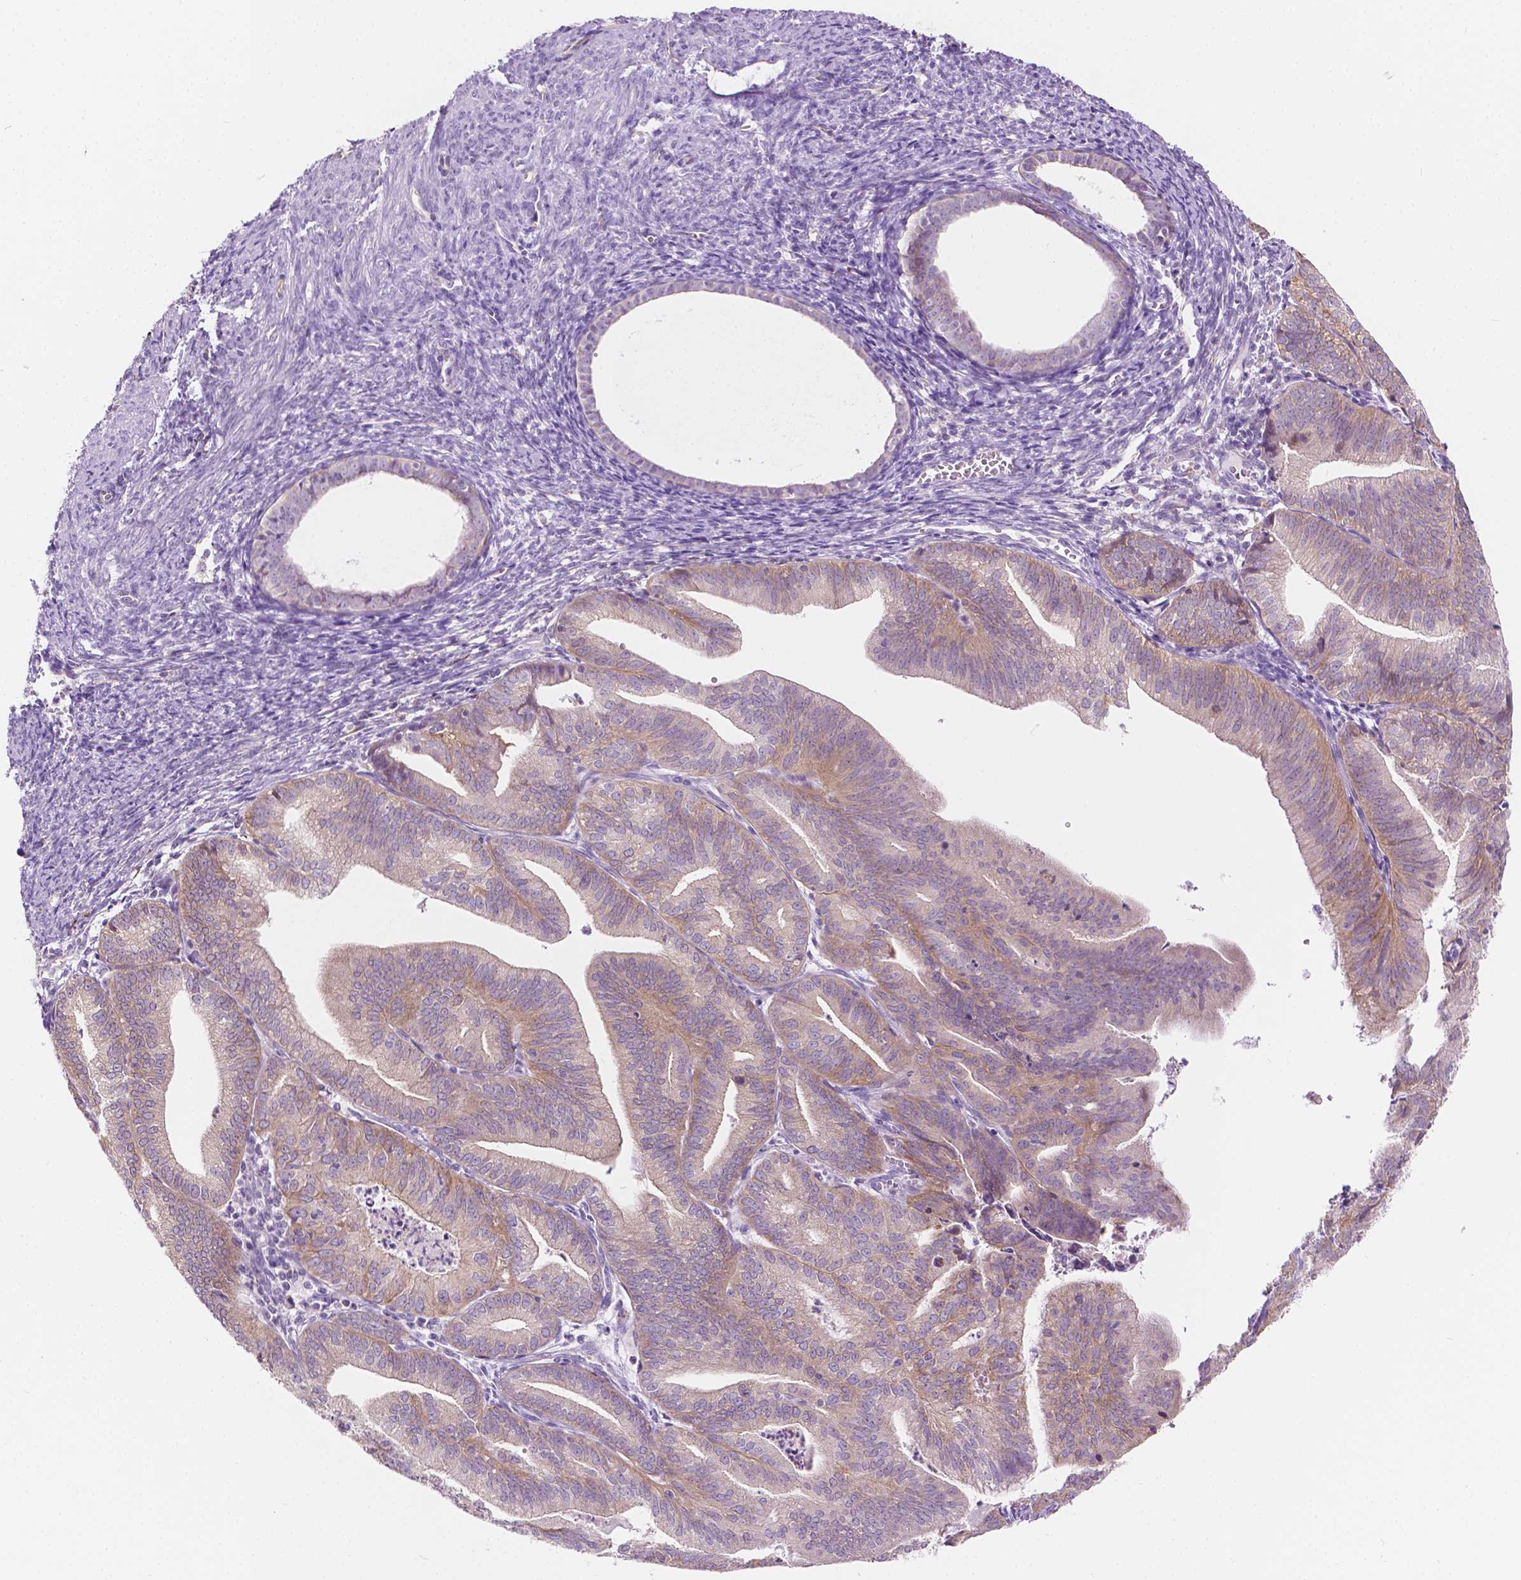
{"staining": {"intensity": "weak", "quantity": "<25%", "location": "cytoplasmic/membranous"}, "tissue": "endometrial cancer", "cell_type": "Tumor cells", "image_type": "cancer", "snomed": [{"axis": "morphology", "description": "Adenocarcinoma, NOS"}, {"axis": "topography", "description": "Endometrium"}], "caption": "High power microscopy photomicrograph of an immunohistochemistry (IHC) photomicrograph of endometrial cancer, revealing no significant positivity in tumor cells.", "gene": "NOS1AP", "patient": {"sex": "female", "age": 70}}